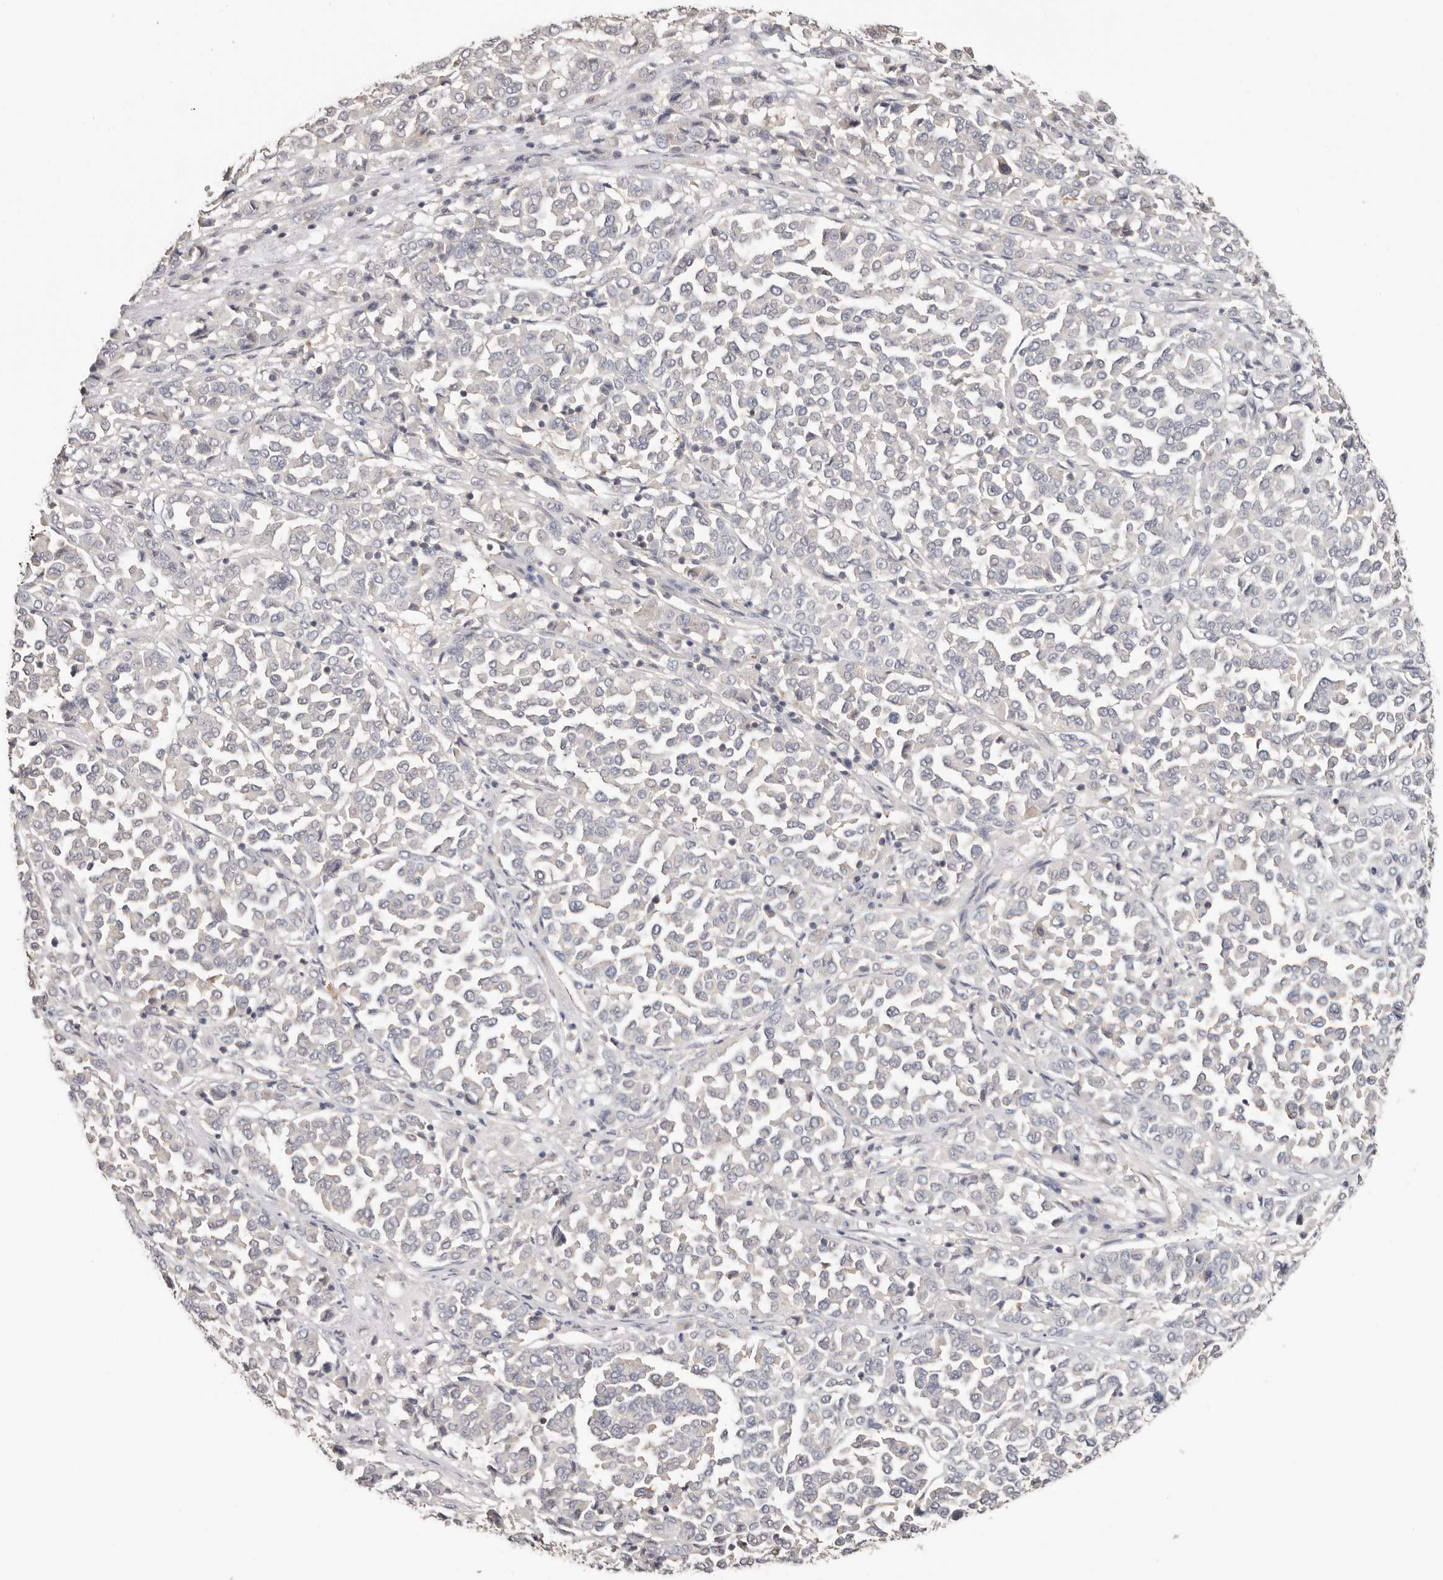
{"staining": {"intensity": "negative", "quantity": "none", "location": "none"}, "tissue": "melanoma", "cell_type": "Tumor cells", "image_type": "cancer", "snomed": [{"axis": "morphology", "description": "Malignant melanoma, Metastatic site"}, {"axis": "topography", "description": "Pancreas"}], "caption": "The histopathology image exhibits no staining of tumor cells in malignant melanoma (metastatic site).", "gene": "S100A14", "patient": {"sex": "female", "age": 30}}